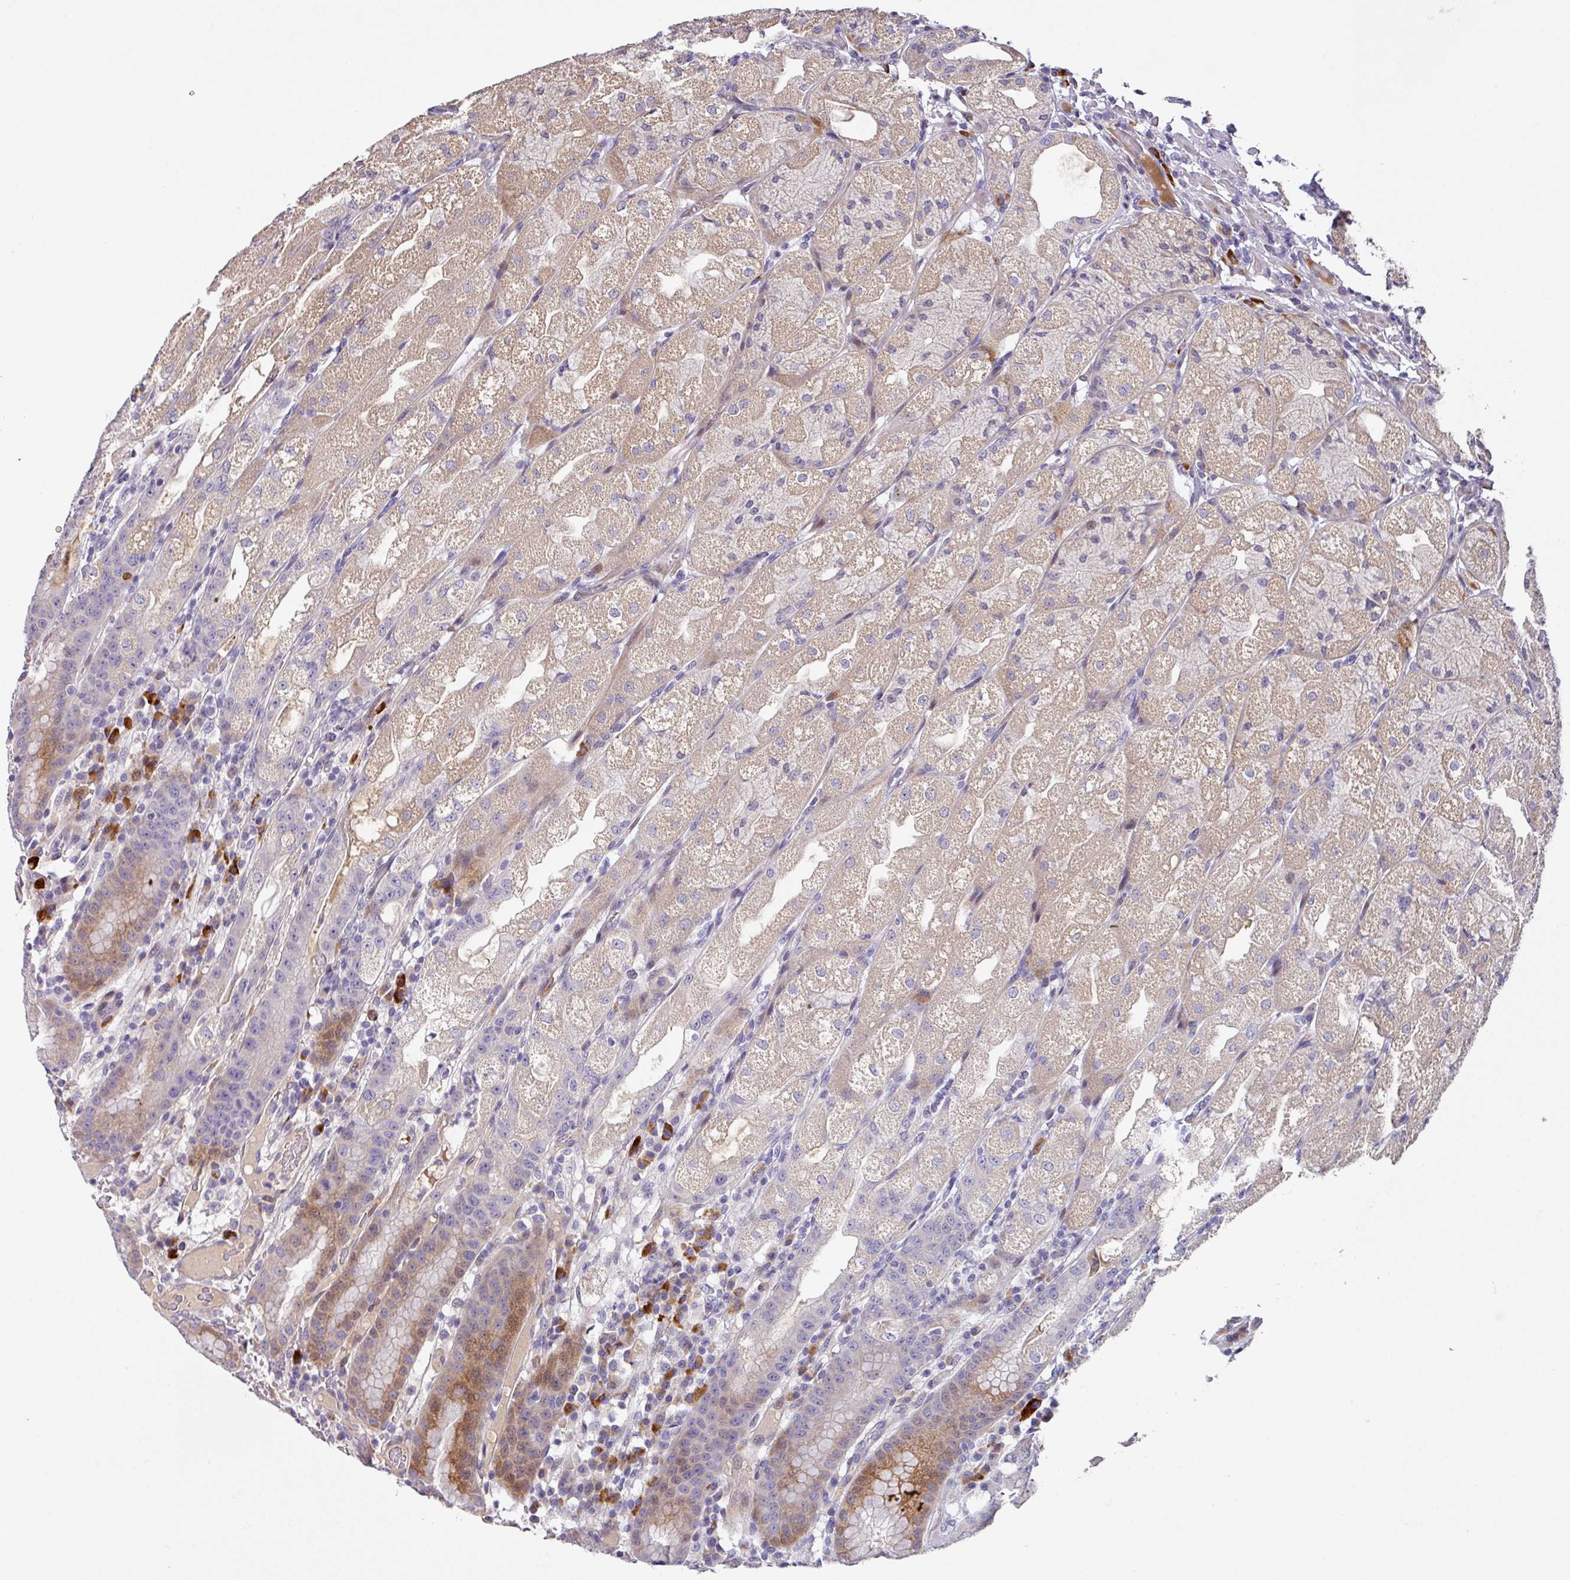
{"staining": {"intensity": "moderate", "quantity": "25%-75%", "location": "cytoplasmic/membranous"}, "tissue": "stomach", "cell_type": "Glandular cells", "image_type": "normal", "snomed": [{"axis": "morphology", "description": "Normal tissue, NOS"}, {"axis": "topography", "description": "Stomach, upper"}], "caption": "Moderate cytoplasmic/membranous staining for a protein is appreciated in approximately 25%-75% of glandular cells of benign stomach using immunohistochemistry (IHC).", "gene": "KLHL3", "patient": {"sex": "male", "age": 52}}